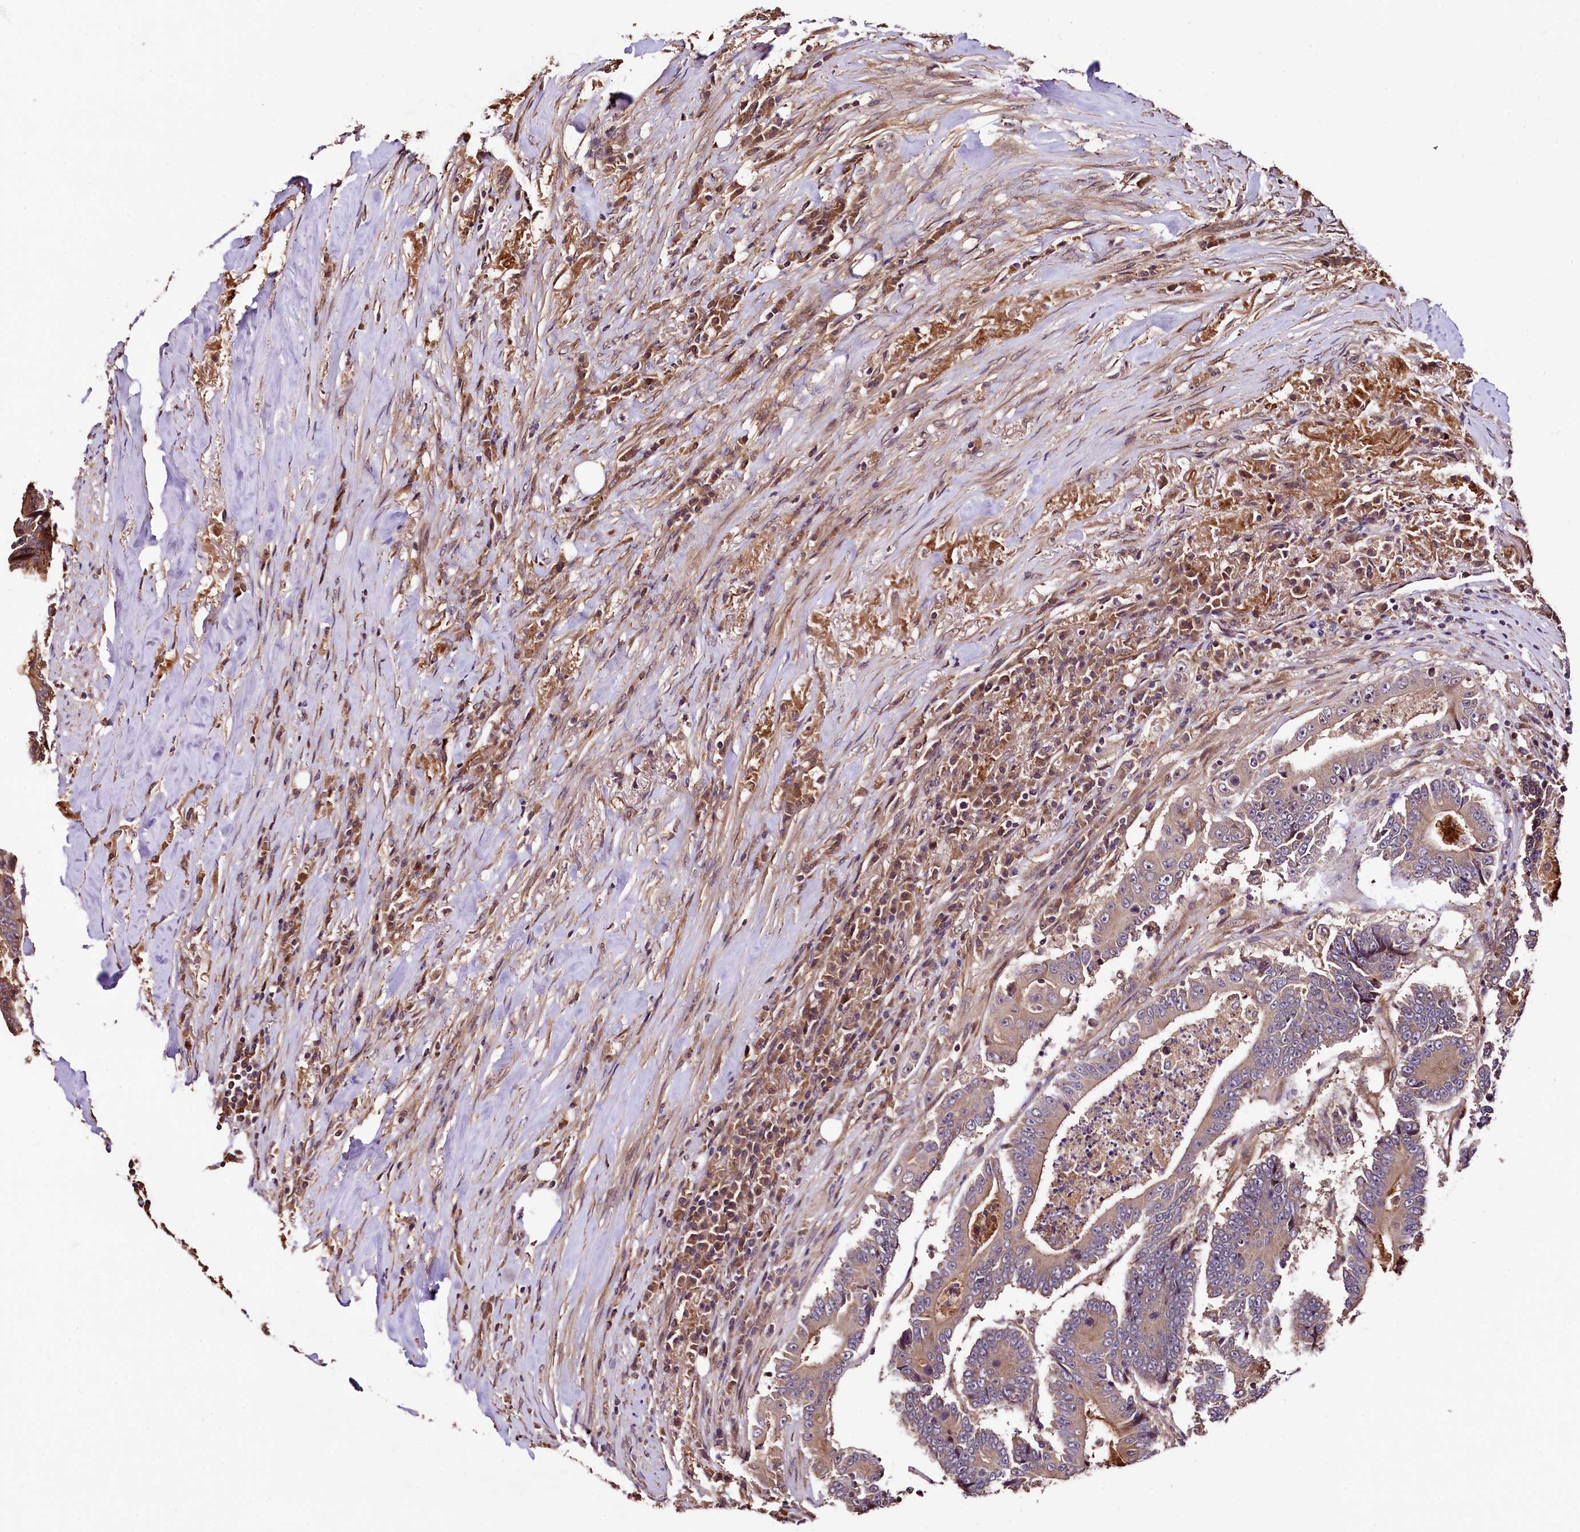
{"staining": {"intensity": "weak", "quantity": ">75%", "location": "cytoplasmic/membranous"}, "tissue": "colorectal cancer", "cell_type": "Tumor cells", "image_type": "cancer", "snomed": [{"axis": "morphology", "description": "Adenocarcinoma, NOS"}, {"axis": "topography", "description": "Colon"}], "caption": "Brown immunohistochemical staining in human colorectal cancer (adenocarcinoma) exhibits weak cytoplasmic/membranous positivity in about >75% of tumor cells.", "gene": "TBCEL", "patient": {"sex": "male", "age": 83}}